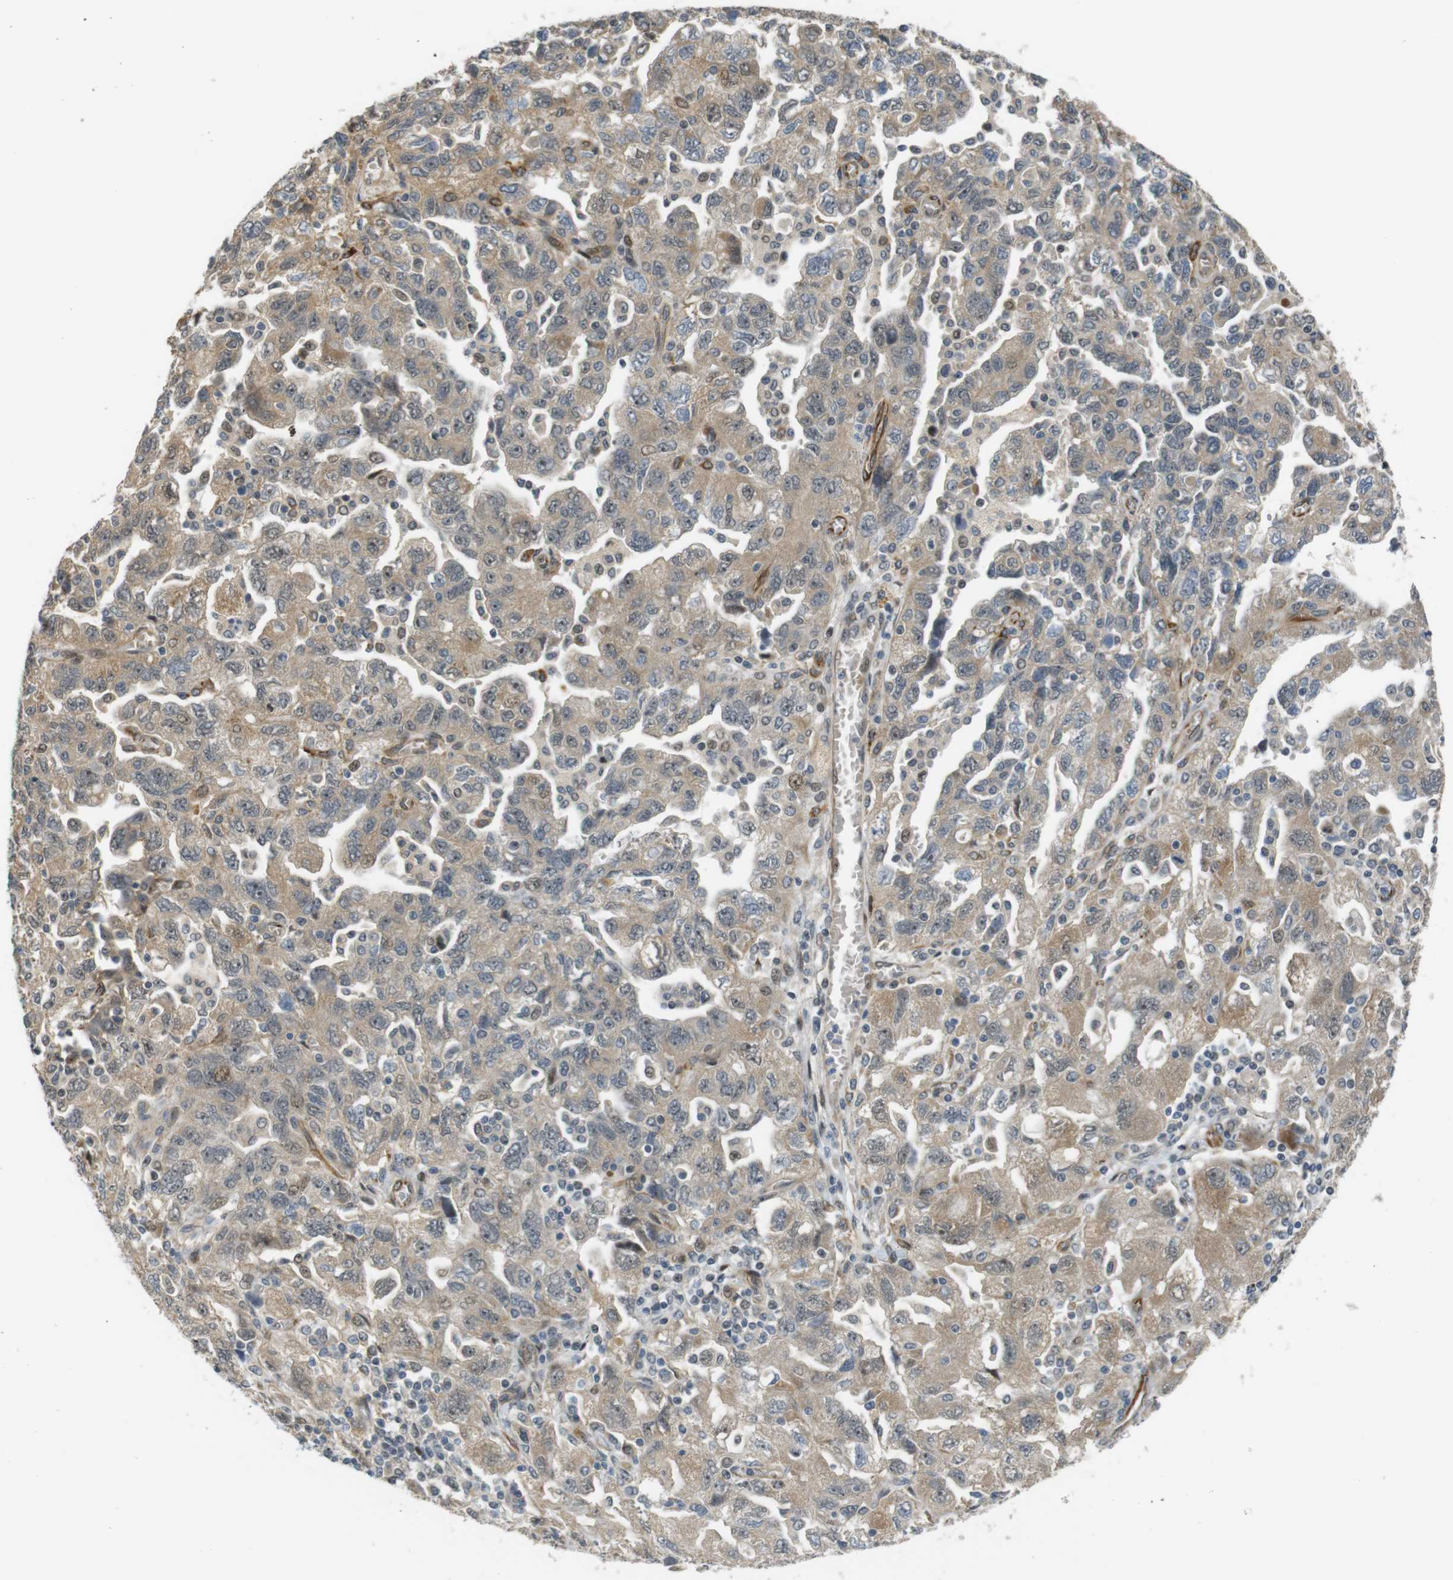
{"staining": {"intensity": "moderate", "quantity": "25%-75%", "location": "cytoplasmic/membranous"}, "tissue": "ovarian cancer", "cell_type": "Tumor cells", "image_type": "cancer", "snomed": [{"axis": "morphology", "description": "Carcinoma, NOS"}, {"axis": "morphology", "description": "Cystadenocarcinoma, serous, NOS"}, {"axis": "topography", "description": "Ovary"}], "caption": "A histopathology image showing moderate cytoplasmic/membranous expression in approximately 25%-75% of tumor cells in ovarian cancer (serous cystadenocarcinoma), as visualized by brown immunohistochemical staining.", "gene": "TSPAN9", "patient": {"sex": "female", "age": 69}}